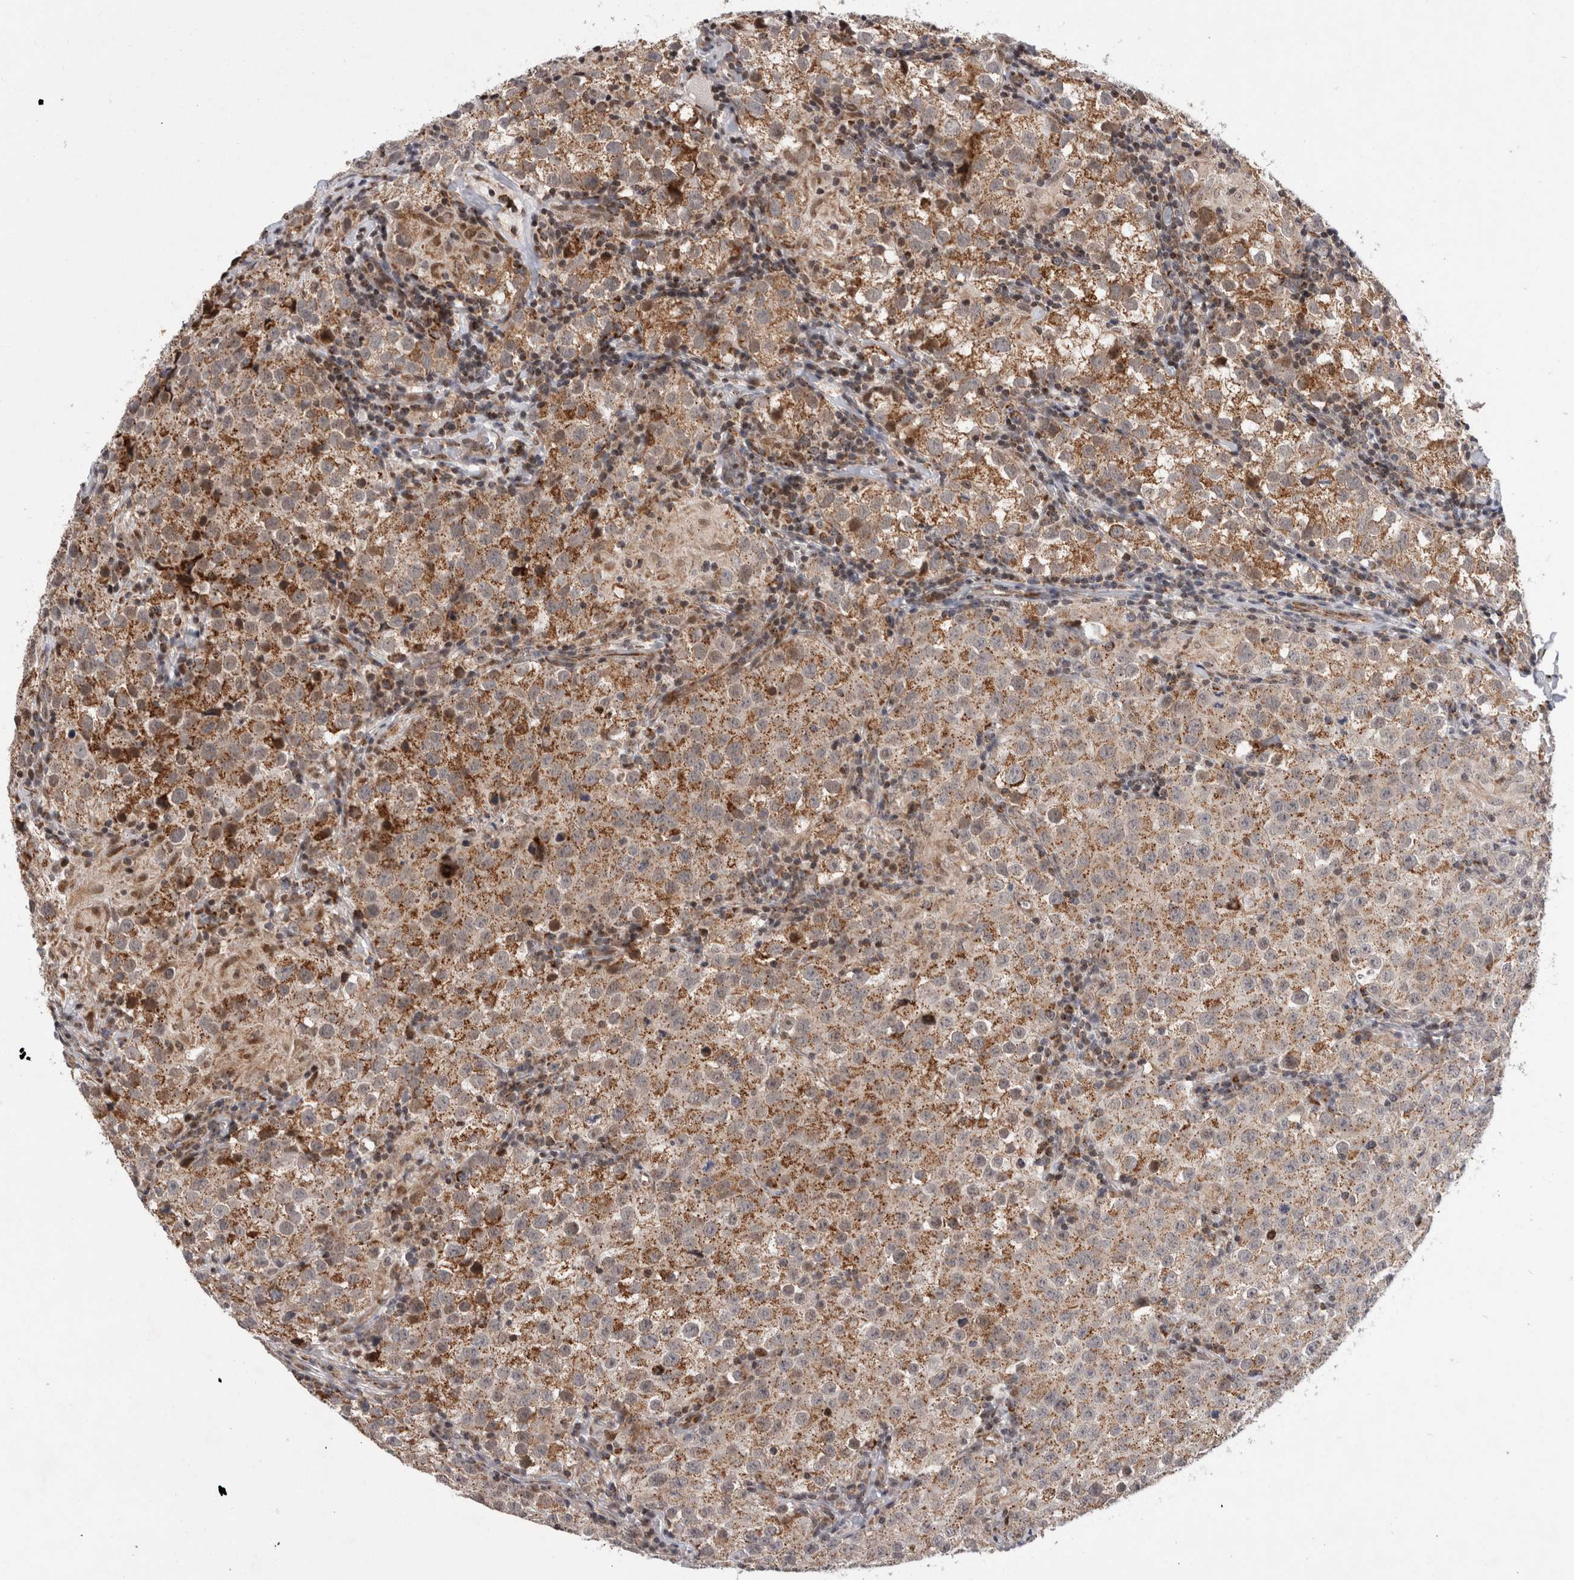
{"staining": {"intensity": "moderate", "quantity": ">75%", "location": "cytoplasmic/membranous"}, "tissue": "testis cancer", "cell_type": "Tumor cells", "image_type": "cancer", "snomed": [{"axis": "morphology", "description": "Seminoma, NOS"}, {"axis": "morphology", "description": "Carcinoma, Embryonal, NOS"}, {"axis": "topography", "description": "Testis"}], "caption": "Immunohistochemical staining of human testis embryonal carcinoma exhibits medium levels of moderate cytoplasmic/membranous protein positivity in approximately >75% of tumor cells.", "gene": "MRPL37", "patient": {"sex": "male", "age": 43}}